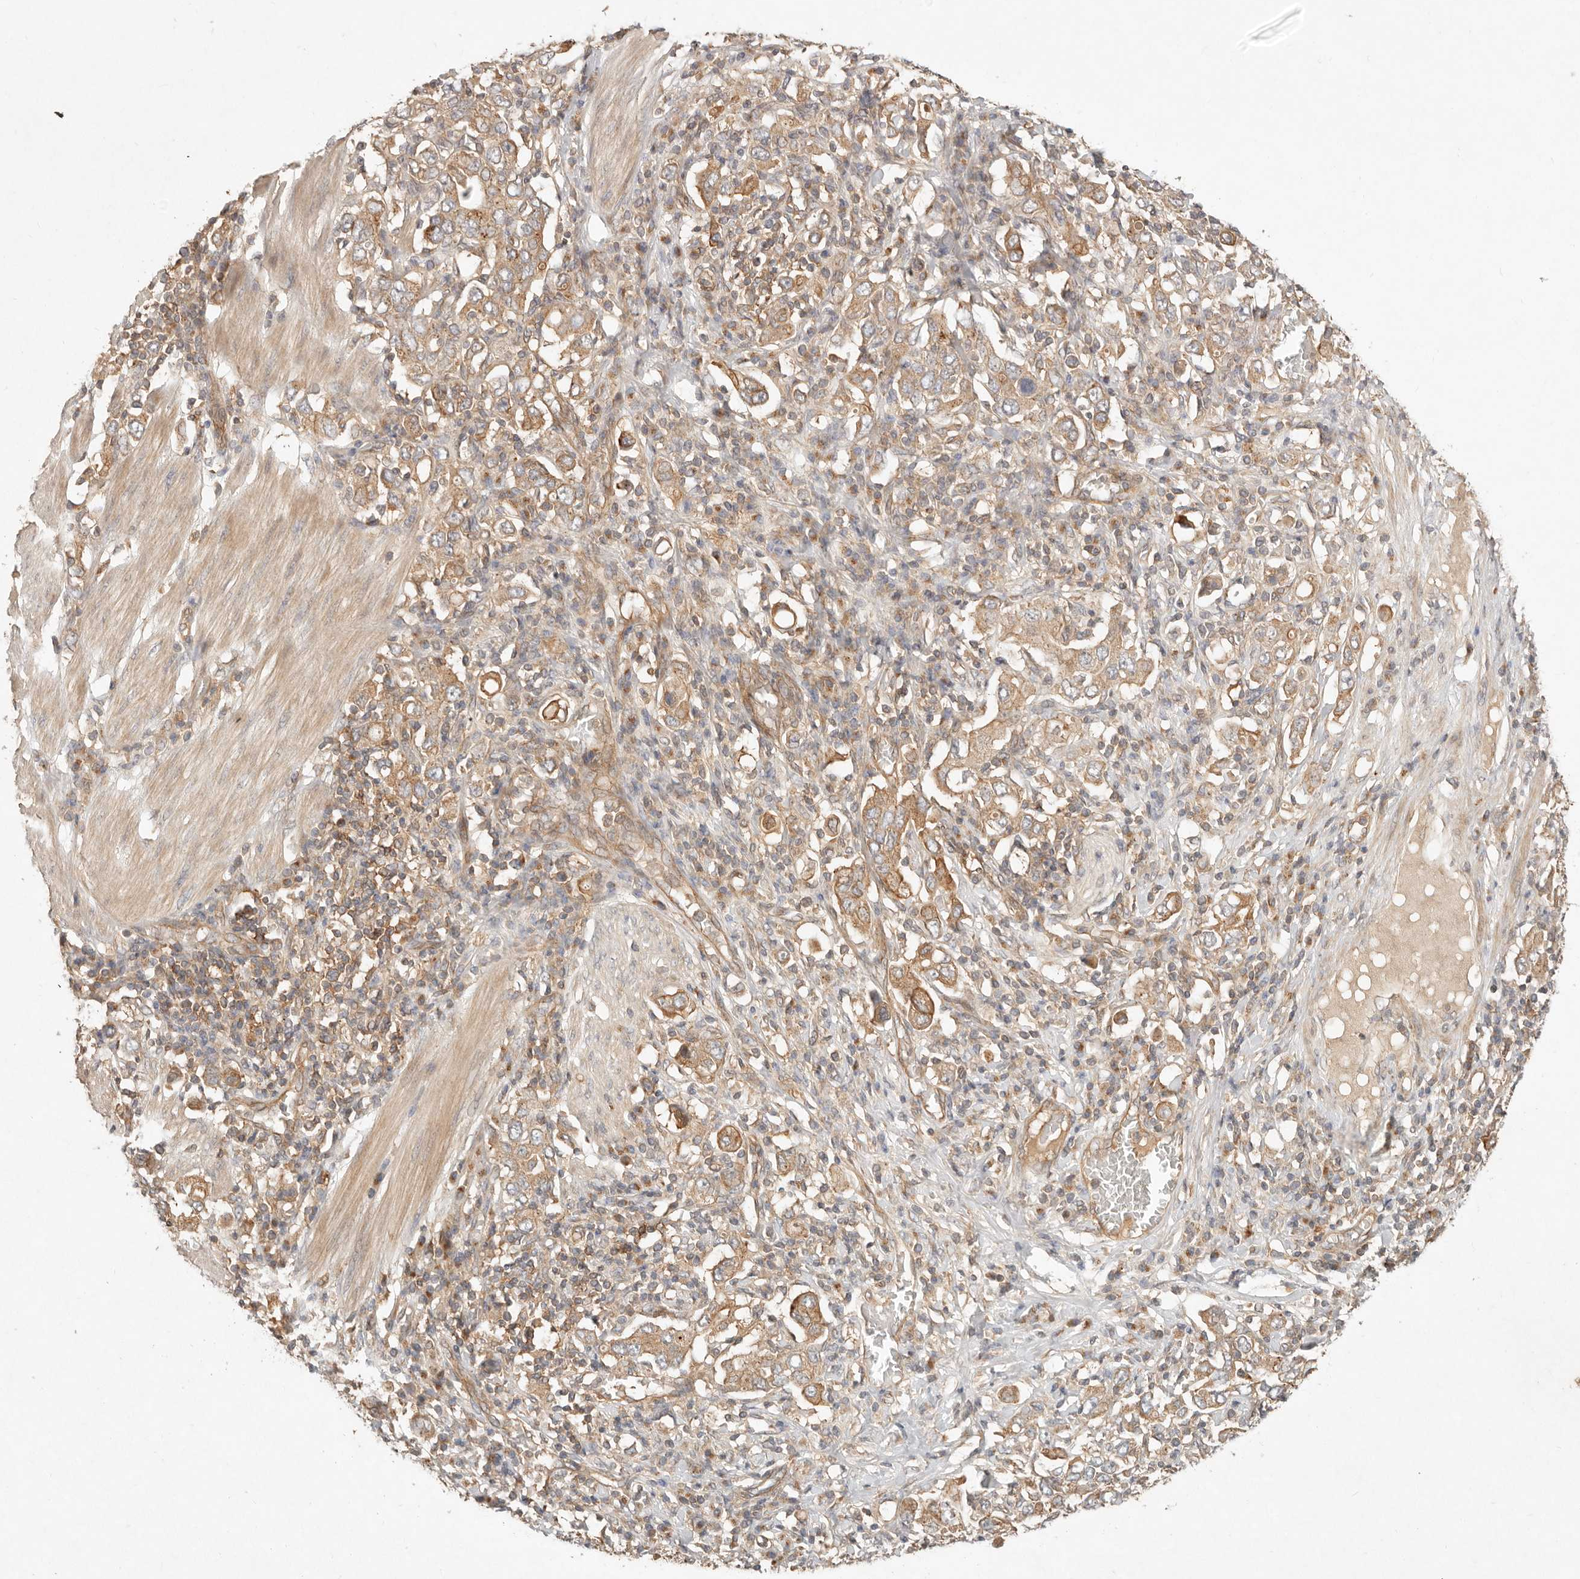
{"staining": {"intensity": "moderate", "quantity": ">75%", "location": "cytoplasmic/membranous"}, "tissue": "stomach cancer", "cell_type": "Tumor cells", "image_type": "cancer", "snomed": [{"axis": "morphology", "description": "Adenocarcinoma, NOS"}, {"axis": "topography", "description": "Stomach, upper"}], "caption": "Brown immunohistochemical staining in stomach adenocarcinoma displays moderate cytoplasmic/membranous staining in approximately >75% of tumor cells.", "gene": "HECTD3", "patient": {"sex": "male", "age": 62}}